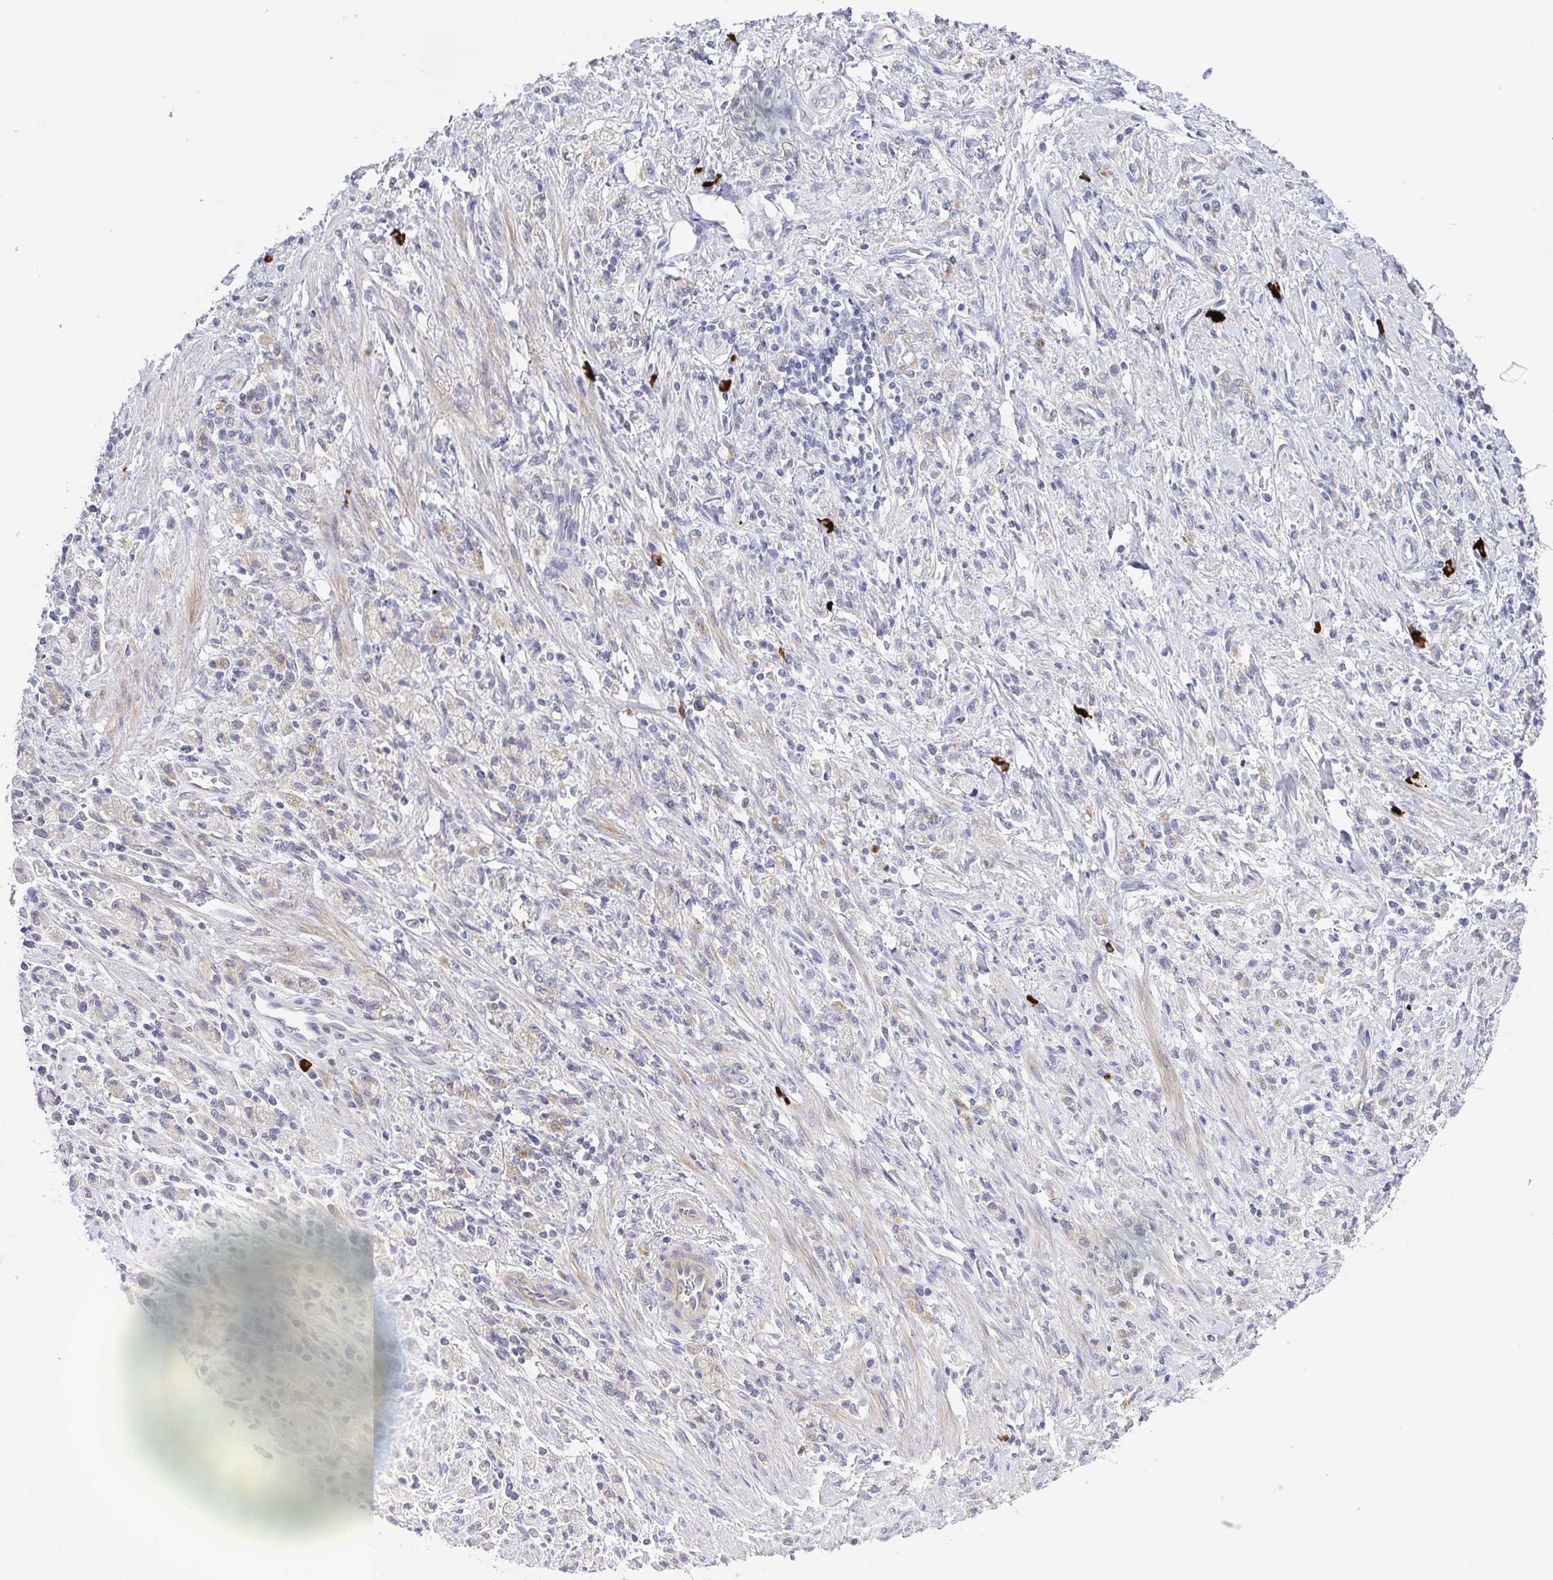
{"staining": {"intensity": "negative", "quantity": "none", "location": "none"}, "tissue": "stomach cancer", "cell_type": "Tumor cells", "image_type": "cancer", "snomed": [{"axis": "morphology", "description": "Adenocarcinoma, NOS"}, {"axis": "topography", "description": "Stomach"}], "caption": "IHC histopathology image of stomach cancer (adenocarcinoma) stained for a protein (brown), which shows no positivity in tumor cells. (DAB (3,3'-diaminobenzidine) IHC, high magnification).", "gene": "RNASE7", "patient": {"sex": "male", "age": 77}}